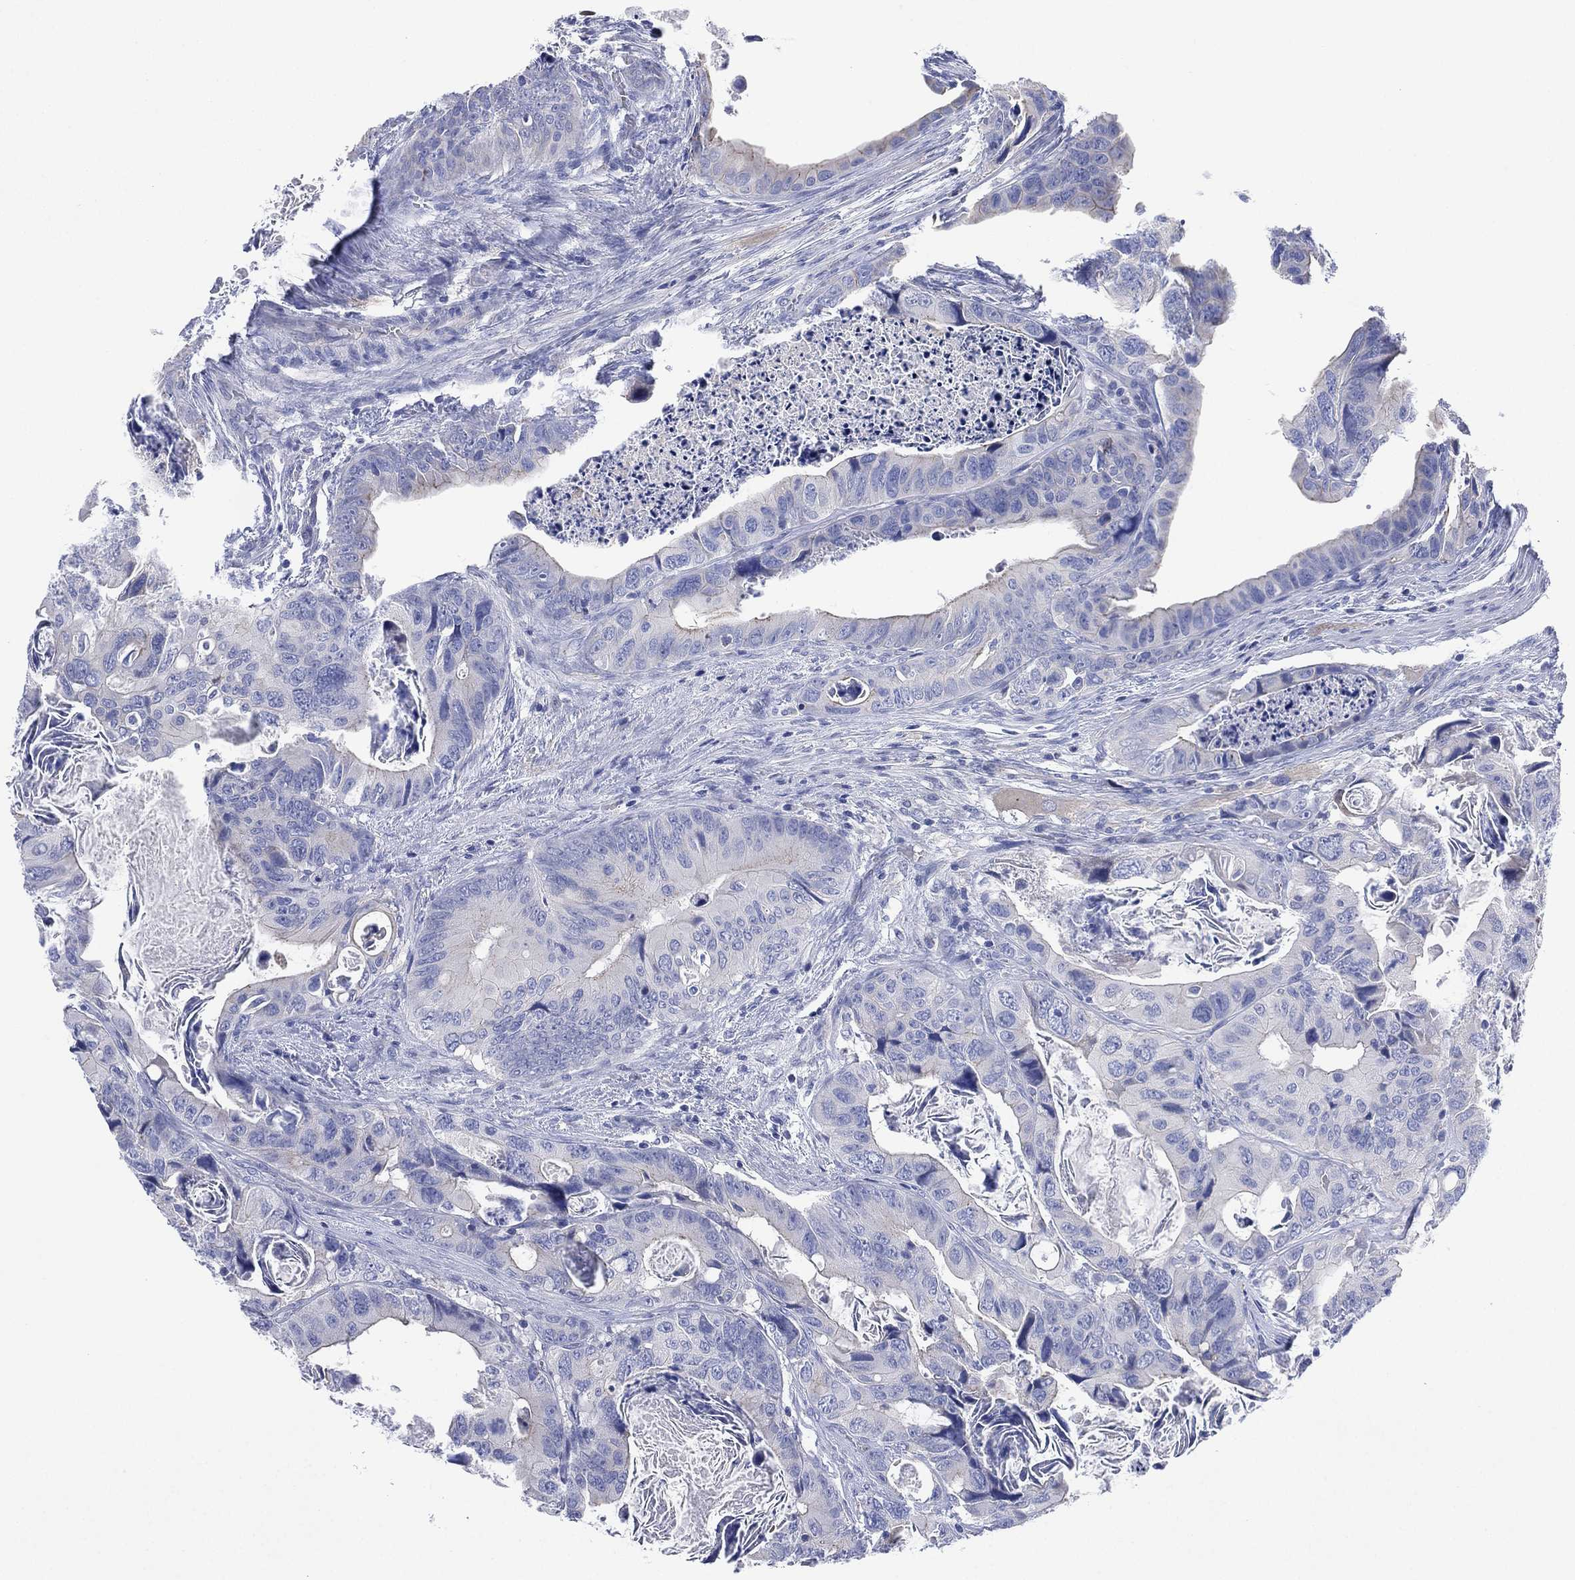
{"staining": {"intensity": "negative", "quantity": "none", "location": "none"}, "tissue": "colorectal cancer", "cell_type": "Tumor cells", "image_type": "cancer", "snomed": [{"axis": "morphology", "description": "Adenocarcinoma, NOS"}, {"axis": "topography", "description": "Rectum"}], "caption": "High magnification brightfield microscopy of colorectal adenocarcinoma stained with DAB (brown) and counterstained with hematoxylin (blue): tumor cells show no significant positivity.", "gene": "CHRNA3", "patient": {"sex": "male", "age": 64}}